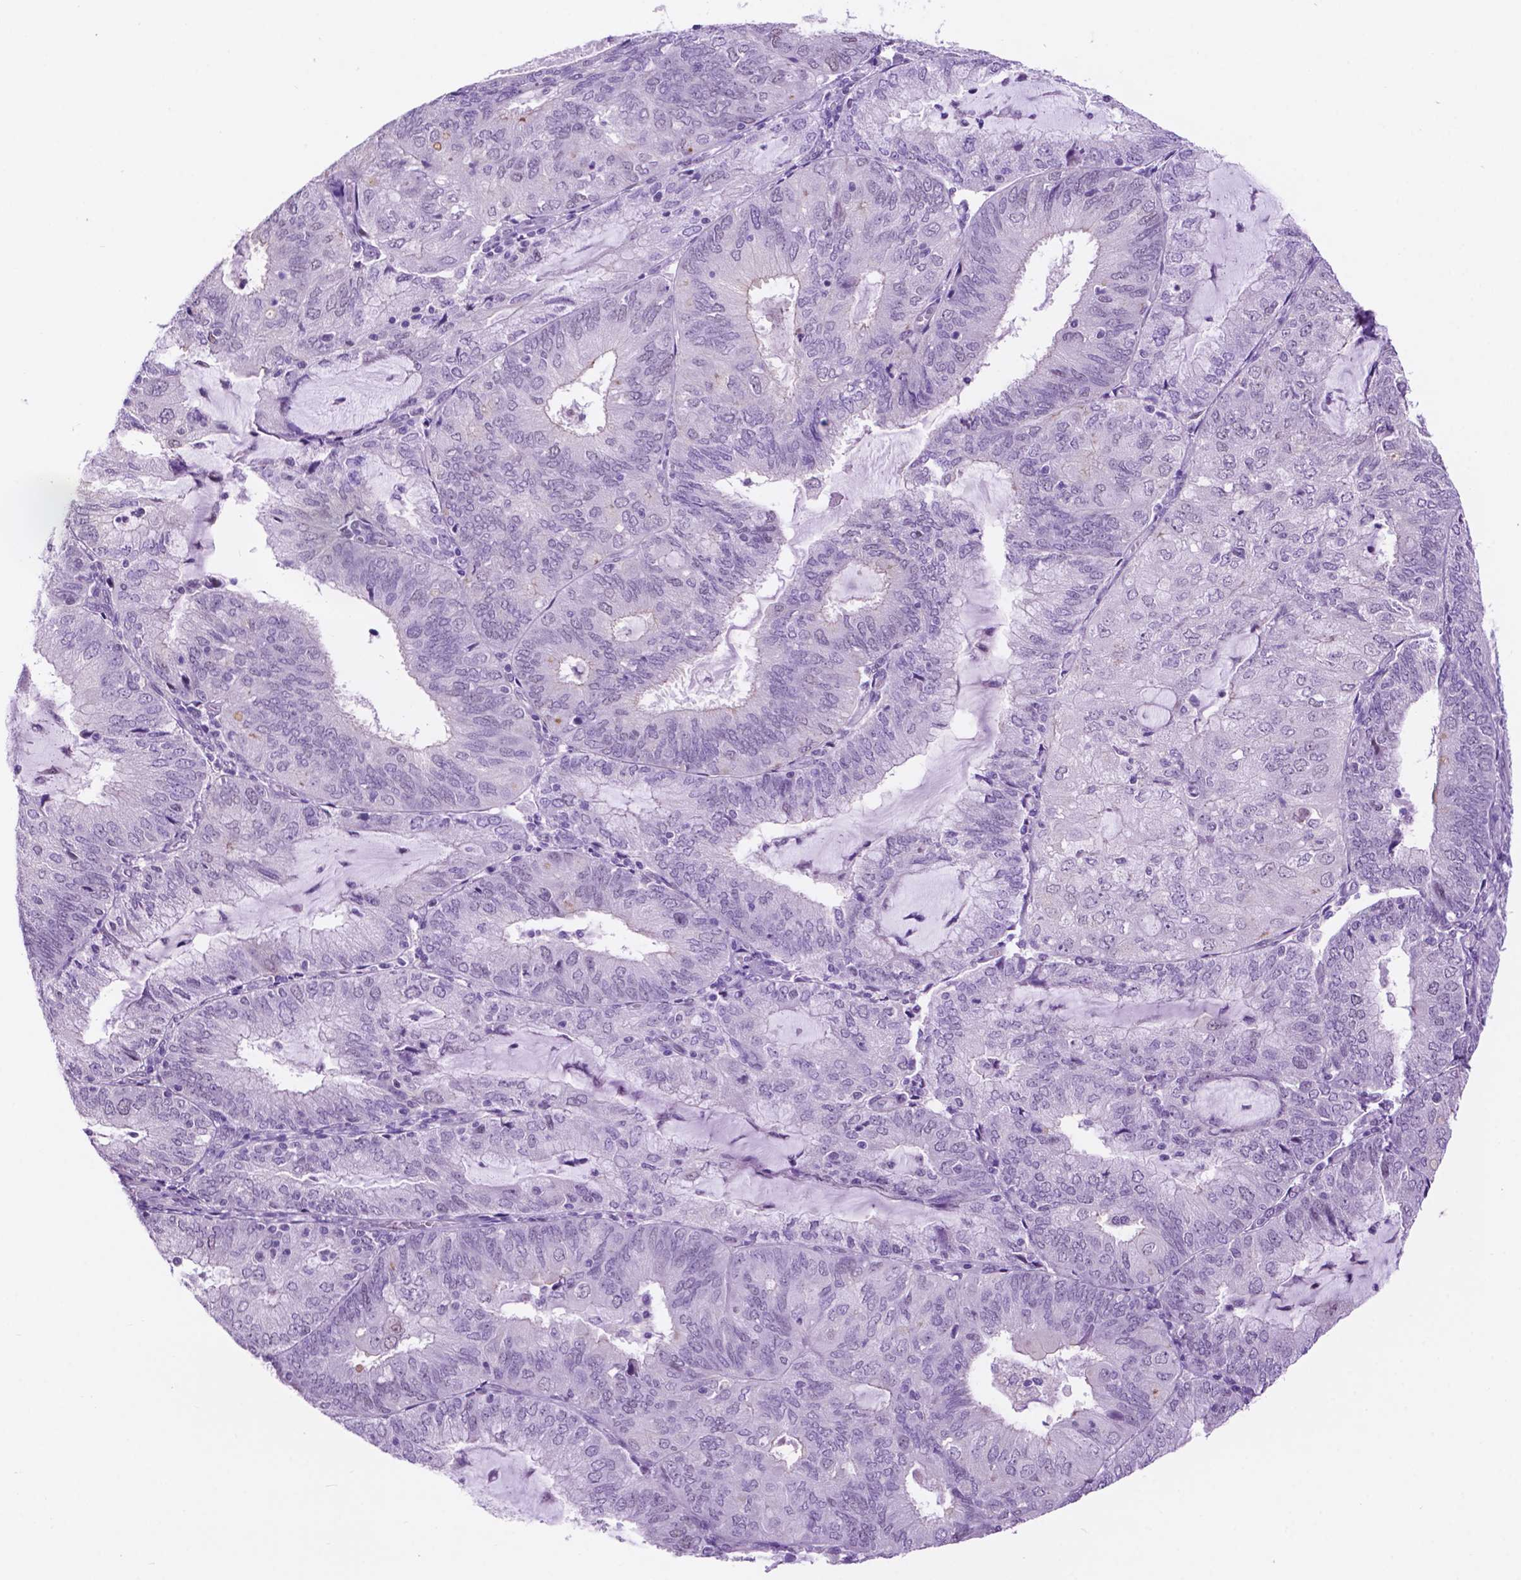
{"staining": {"intensity": "negative", "quantity": "none", "location": "none"}, "tissue": "endometrial cancer", "cell_type": "Tumor cells", "image_type": "cancer", "snomed": [{"axis": "morphology", "description": "Adenocarcinoma, NOS"}, {"axis": "topography", "description": "Endometrium"}], "caption": "The image reveals no staining of tumor cells in endometrial cancer (adenocarcinoma).", "gene": "ACY3", "patient": {"sex": "female", "age": 81}}